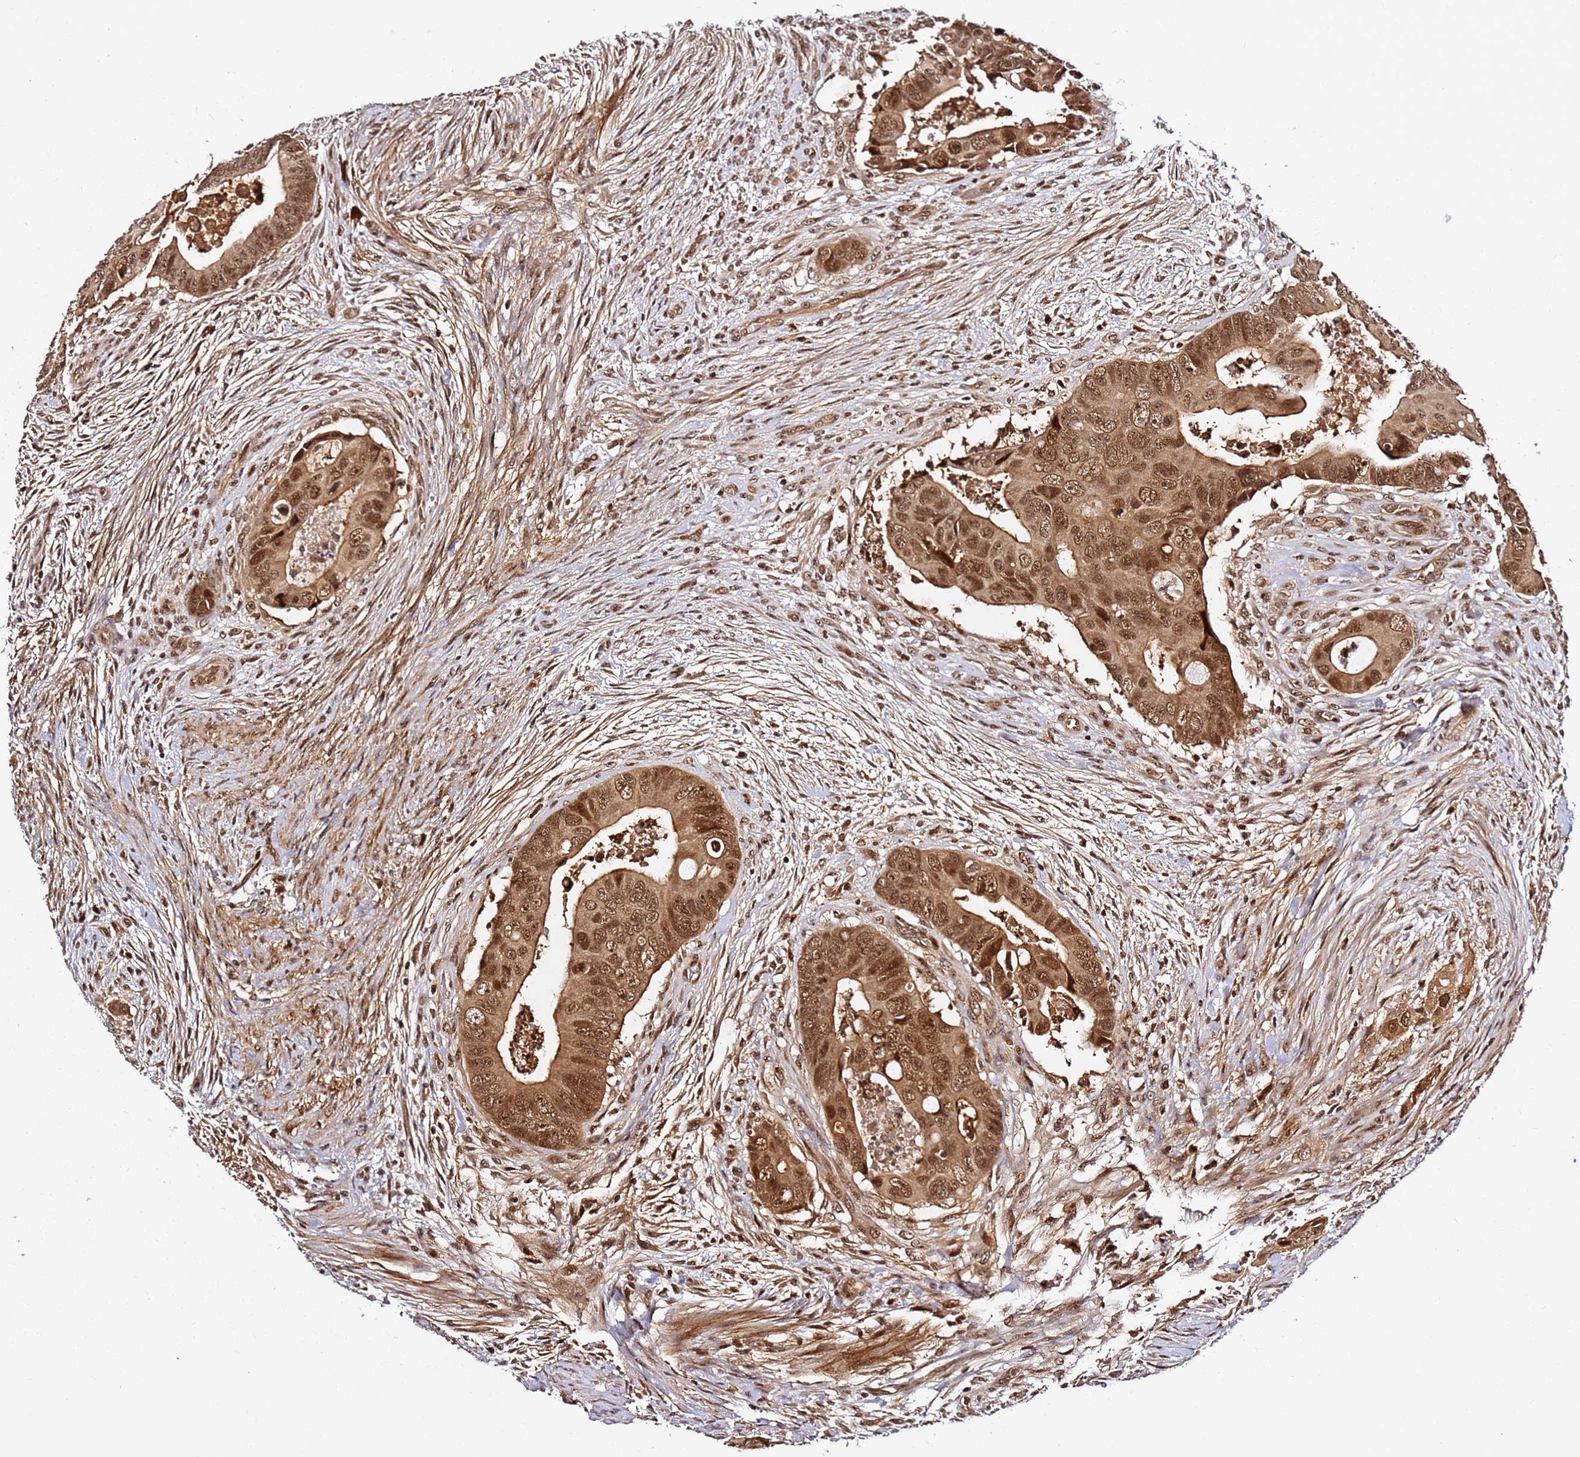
{"staining": {"intensity": "moderate", "quantity": ">75%", "location": "cytoplasmic/membranous,nuclear"}, "tissue": "colorectal cancer", "cell_type": "Tumor cells", "image_type": "cancer", "snomed": [{"axis": "morphology", "description": "Adenocarcinoma, NOS"}, {"axis": "topography", "description": "Rectum"}], "caption": "Protein staining of adenocarcinoma (colorectal) tissue demonstrates moderate cytoplasmic/membranous and nuclear expression in about >75% of tumor cells.", "gene": "RGS18", "patient": {"sex": "female", "age": 78}}